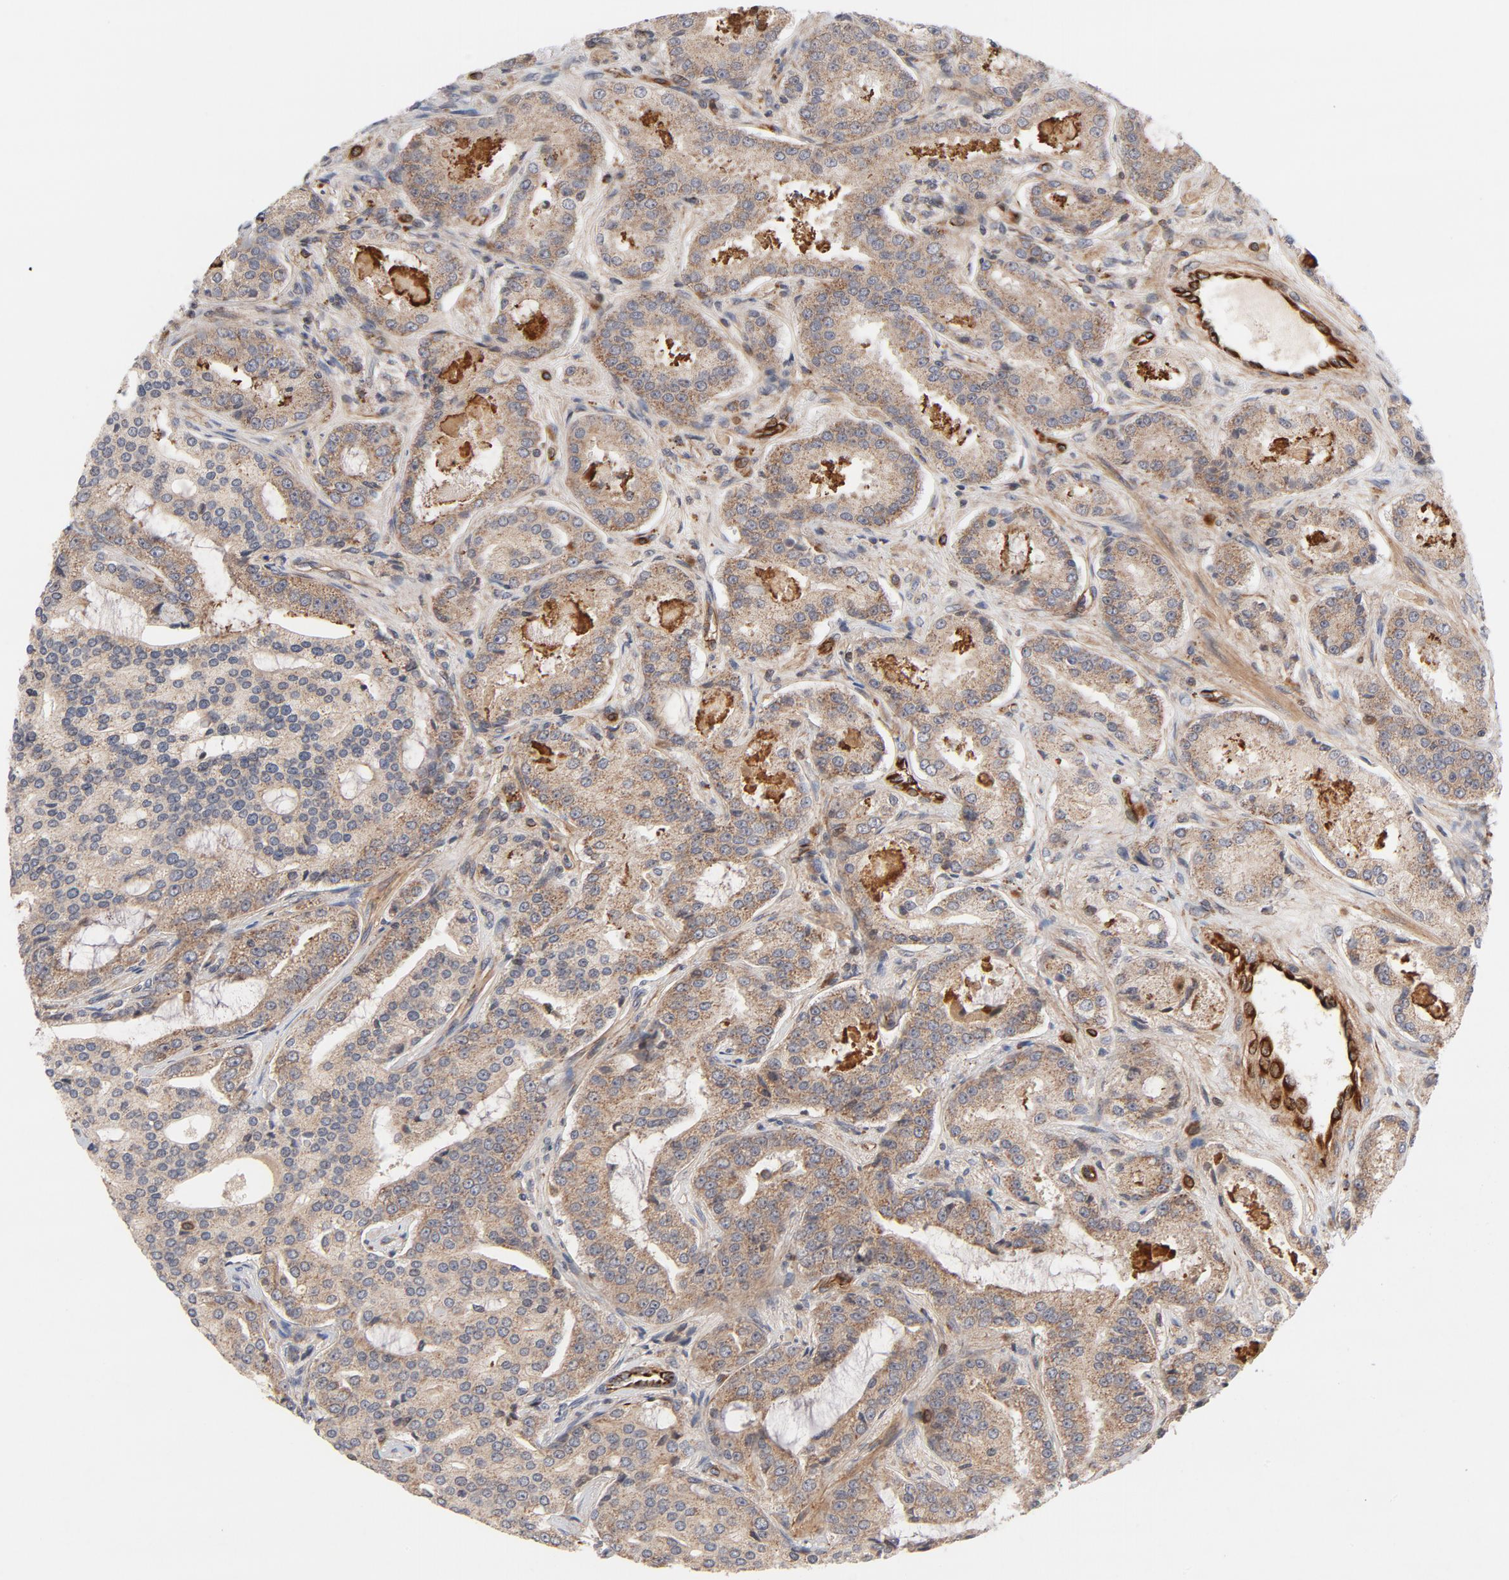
{"staining": {"intensity": "weak", "quantity": ">75%", "location": "cytoplasmic/membranous"}, "tissue": "prostate cancer", "cell_type": "Tumor cells", "image_type": "cancer", "snomed": [{"axis": "morphology", "description": "Adenocarcinoma, High grade"}, {"axis": "topography", "description": "Prostate"}], "caption": "Prostate cancer stained for a protein (brown) demonstrates weak cytoplasmic/membranous positive staining in about >75% of tumor cells.", "gene": "DNAAF2", "patient": {"sex": "male", "age": 72}}